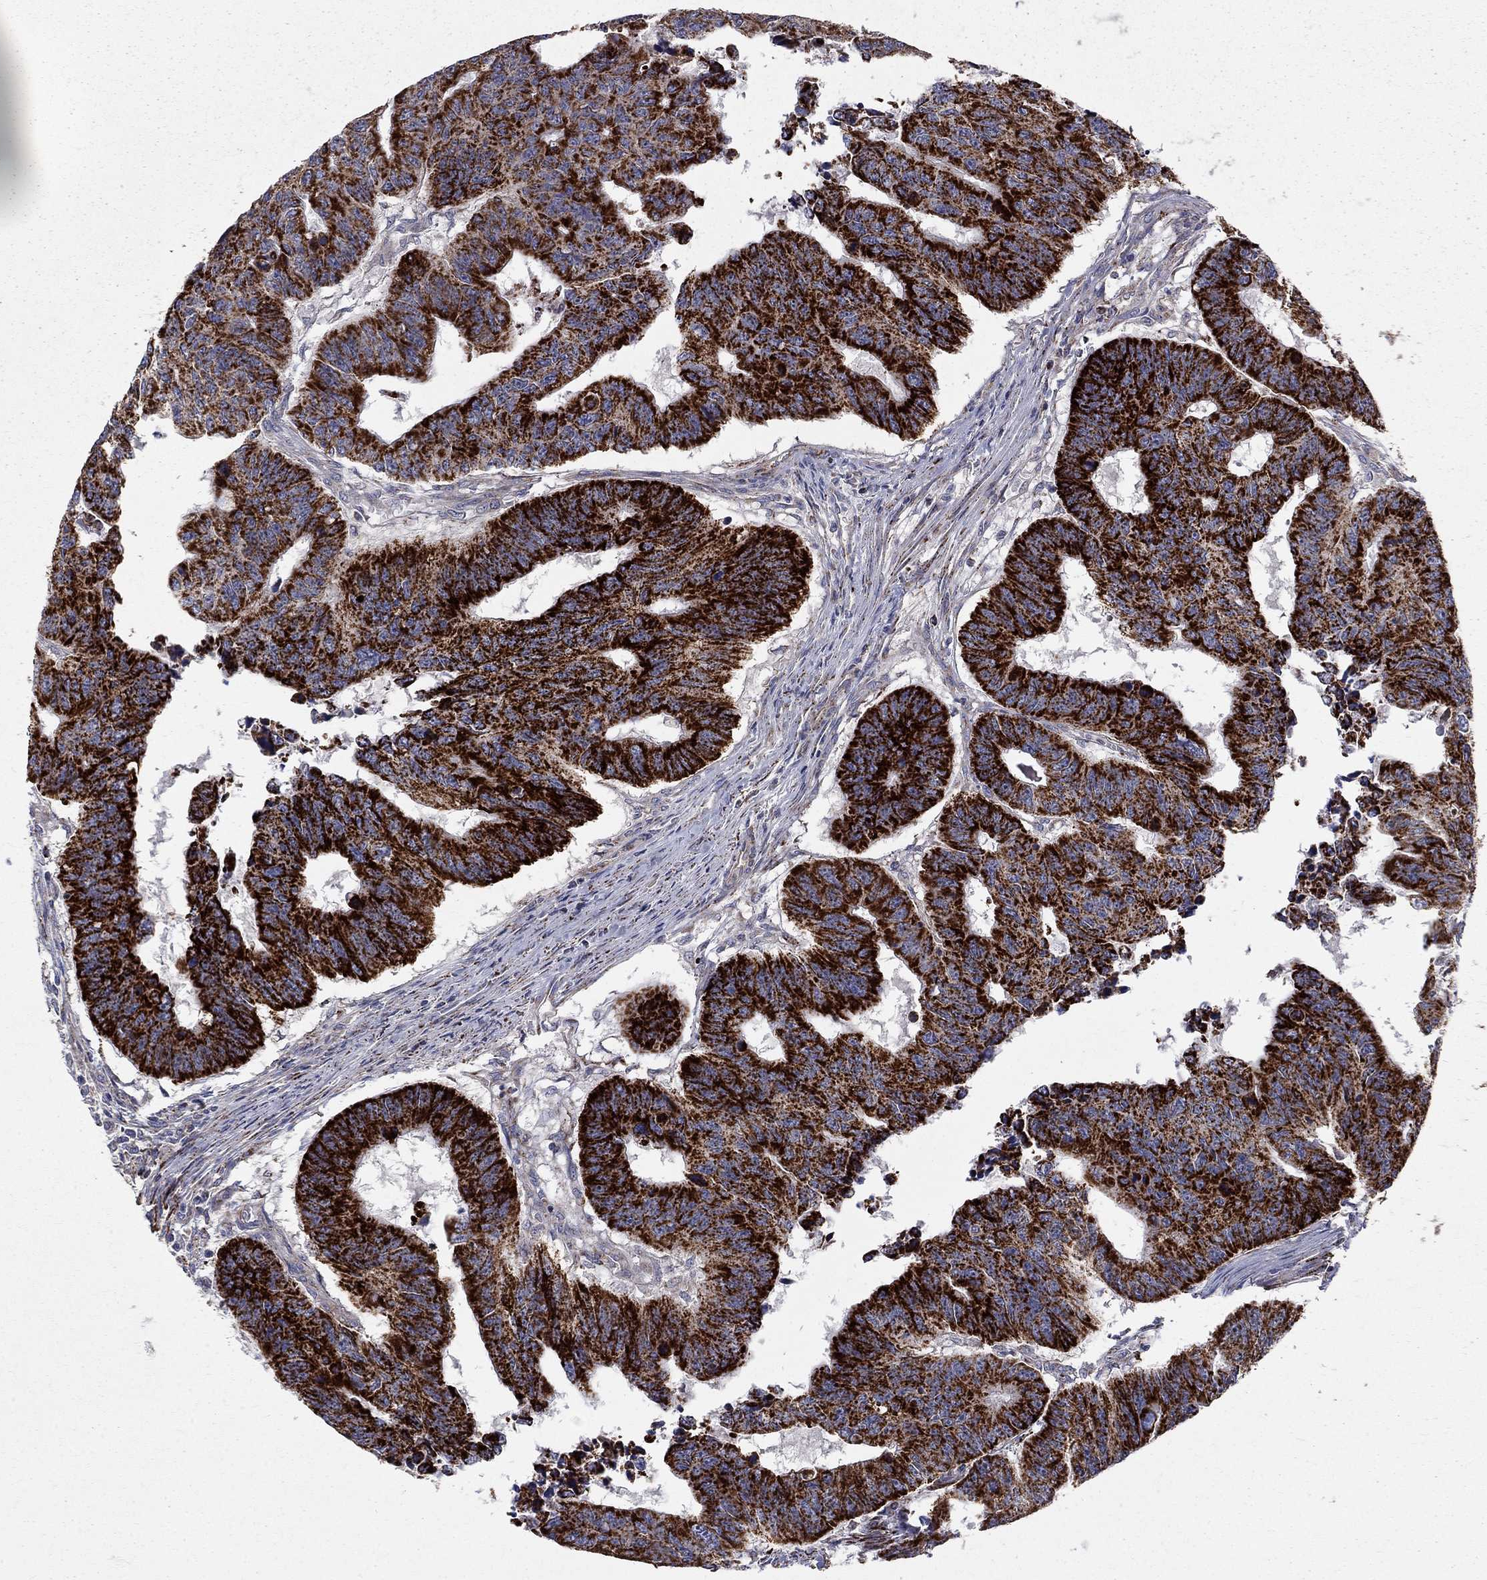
{"staining": {"intensity": "strong", "quantity": ">75%", "location": "cytoplasmic/membranous"}, "tissue": "colorectal cancer", "cell_type": "Tumor cells", "image_type": "cancer", "snomed": [{"axis": "morphology", "description": "Adenocarcinoma, NOS"}, {"axis": "topography", "description": "Rectum"}], "caption": "Adenocarcinoma (colorectal) tissue shows strong cytoplasmic/membranous expression in about >75% of tumor cells, visualized by immunohistochemistry. The staining was performed using DAB to visualize the protein expression in brown, while the nuclei were stained in blue with hematoxylin (Magnification: 20x).", "gene": "ALDH1B1", "patient": {"sex": "female", "age": 85}}